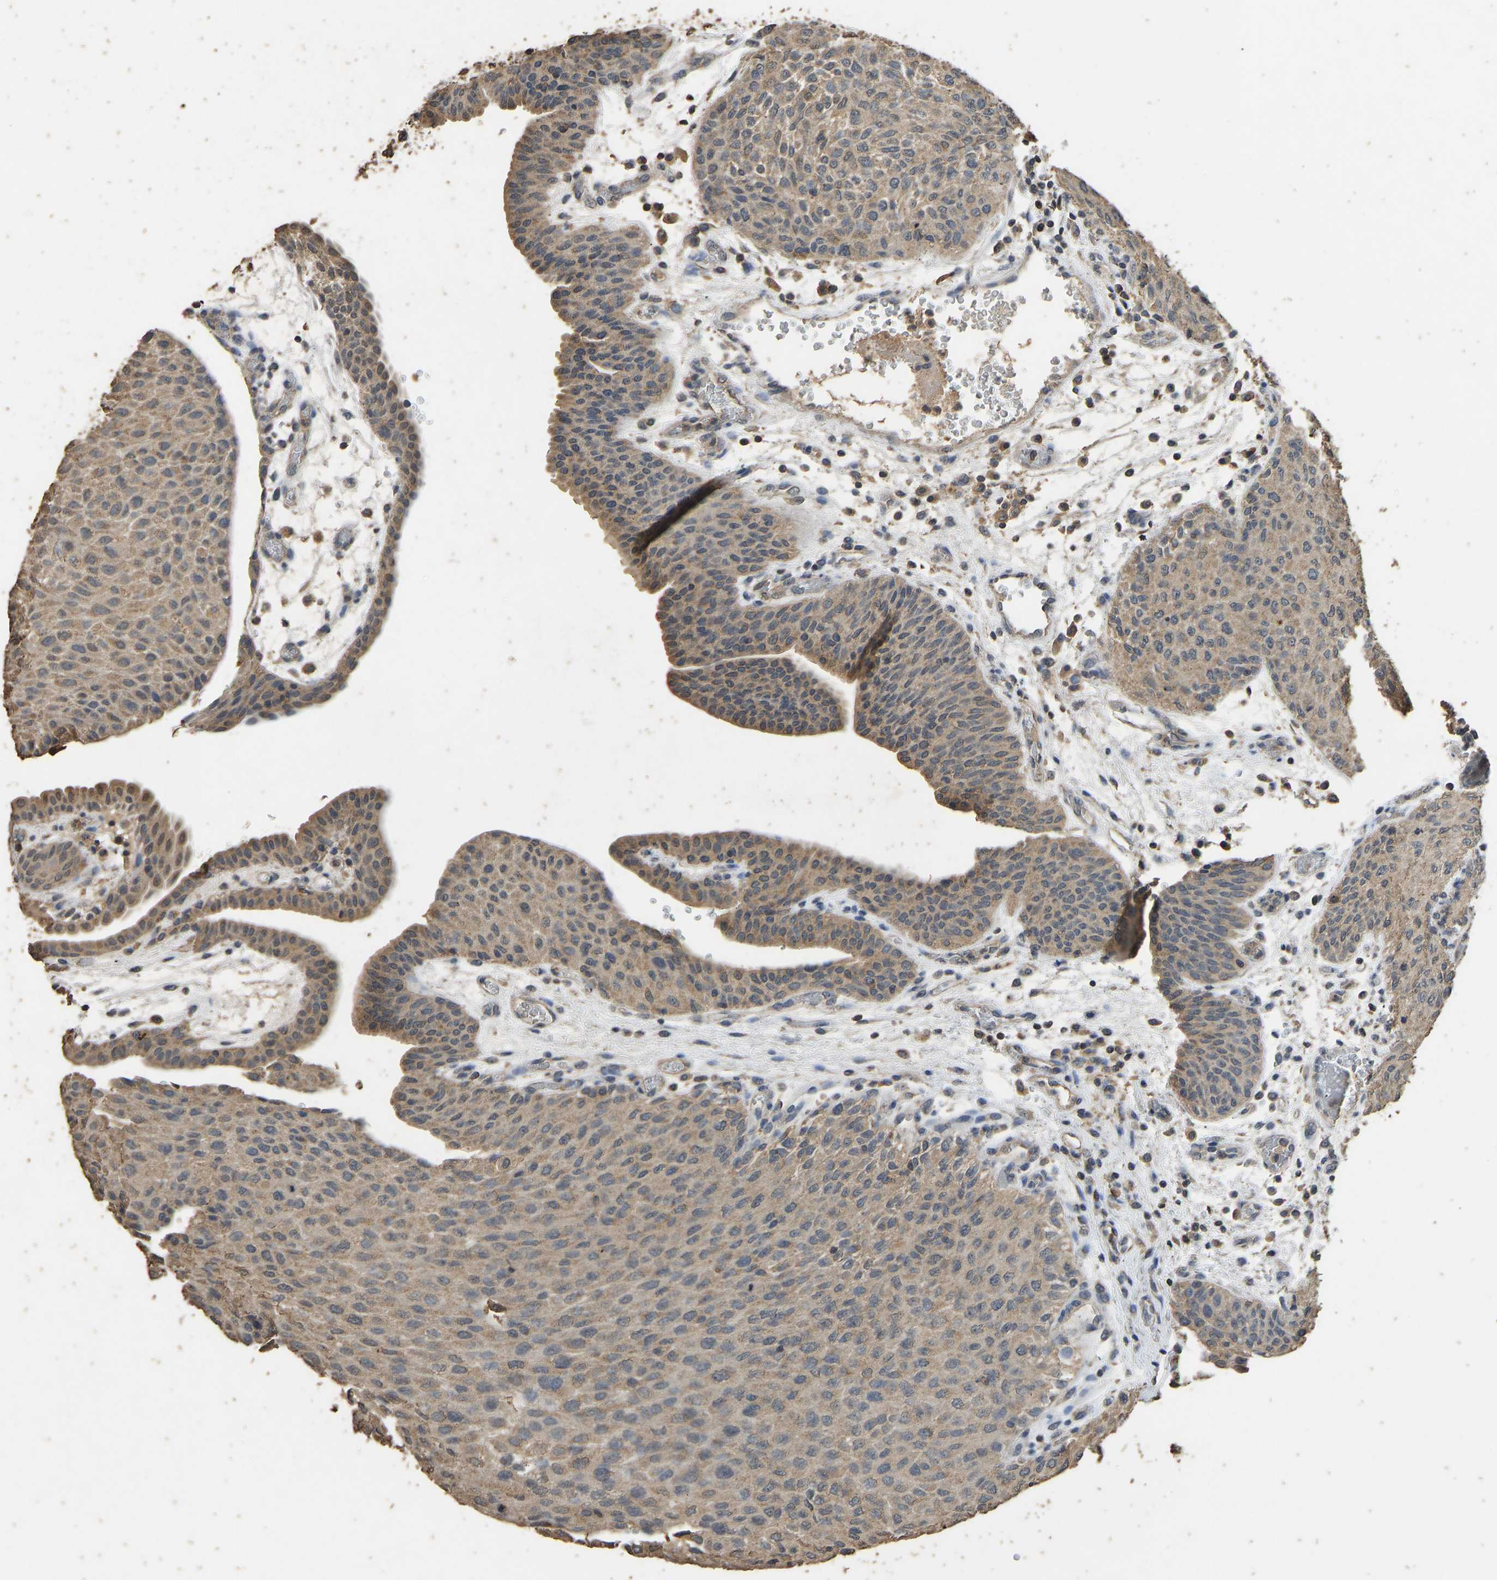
{"staining": {"intensity": "moderate", "quantity": ">75%", "location": "cytoplasmic/membranous"}, "tissue": "urothelial cancer", "cell_type": "Tumor cells", "image_type": "cancer", "snomed": [{"axis": "morphology", "description": "Urothelial carcinoma, Low grade"}, {"axis": "morphology", "description": "Urothelial carcinoma, High grade"}, {"axis": "topography", "description": "Urinary bladder"}], "caption": "Protein analysis of urothelial cancer tissue shows moderate cytoplasmic/membranous staining in approximately >75% of tumor cells.", "gene": "CIDEC", "patient": {"sex": "male", "age": 35}}